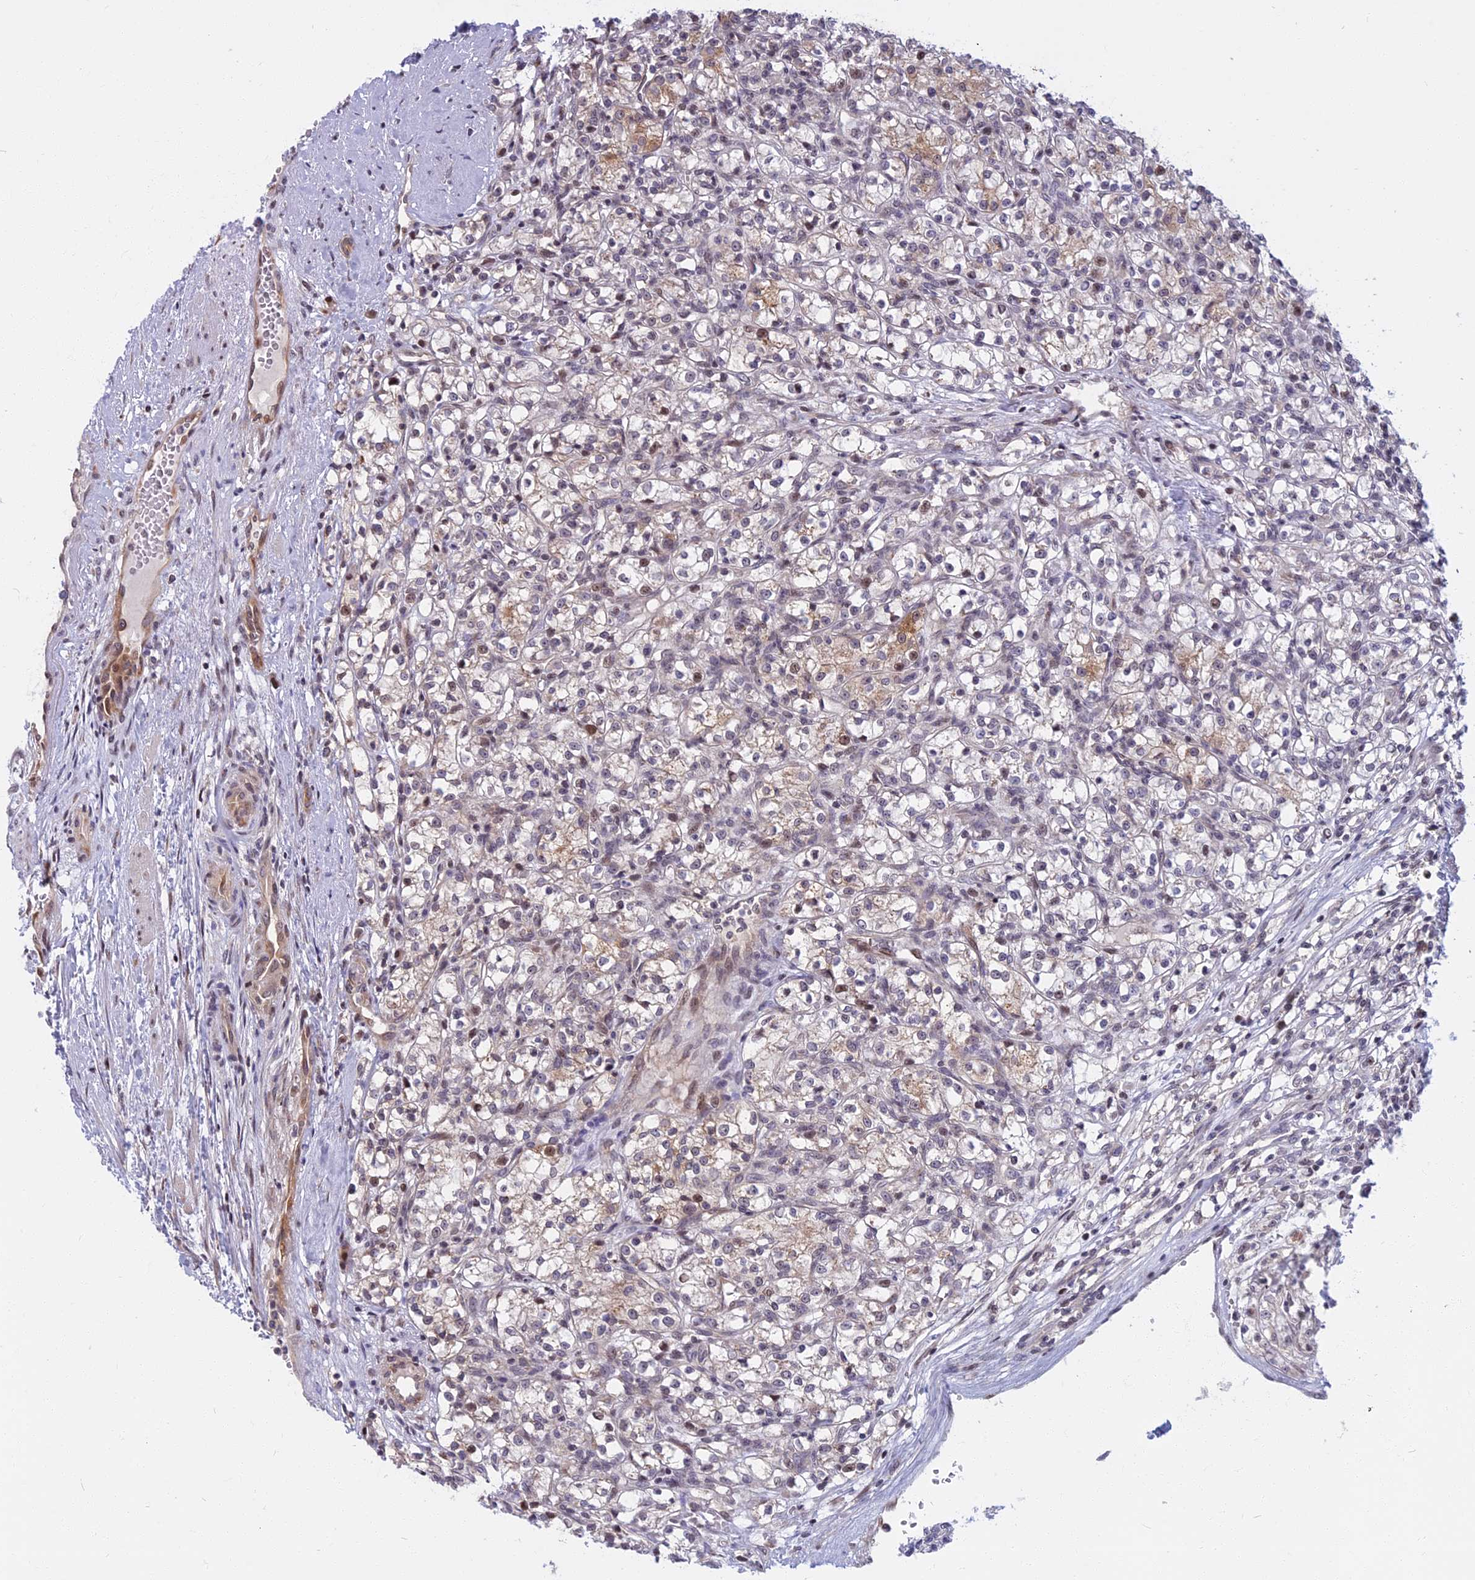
{"staining": {"intensity": "weak", "quantity": "<25%", "location": "cytoplasmic/membranous"}, "tissue": "renal cancer", "cell_type": "Tumor cells", "image_type": "cancer", "snomed": [{"axis": "morphology", "description": "Adenocarcinoma, NOS"}, {"axis": "topography", "description": "Kidney"}], "caption": "DAB immunohistochemical staining of human renal cancer demonstrates no significant expression in tumor cells.", "gene": "CCDC113", "patient": {"sex": "female", "age": 59}}